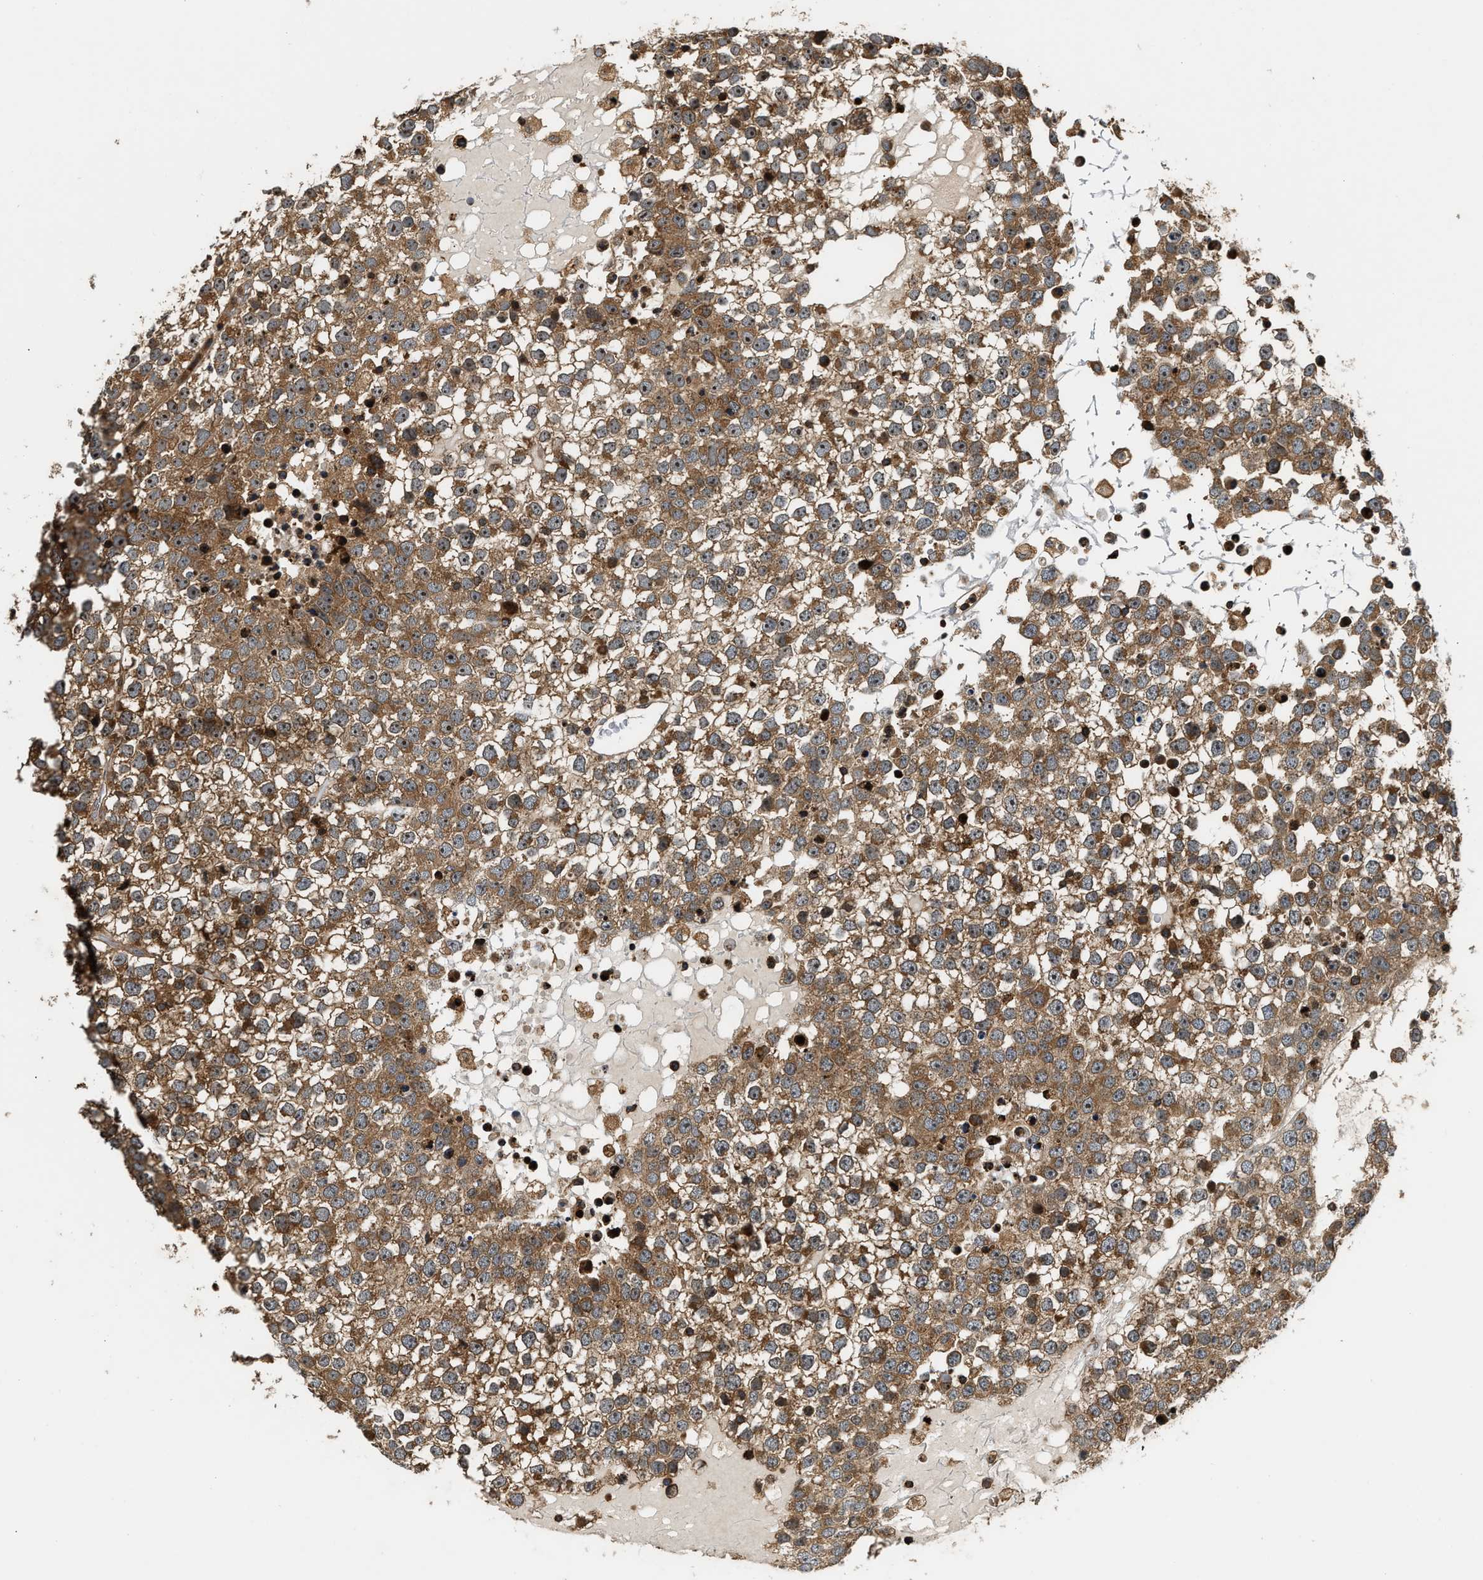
{"staining": {"intensity": "moderate", "quantity": ">75%", "location": "cytoplasmic/membranous,nuclear"}, "tissue": "testis cancer", "cell_type": "Tumor cells", "image_type": "cancer", "snomed": [{"axis": "morphology", "description": "Seminoma, NOS"}, {"axis": "topography", "description": "Testis"}], "caption": "Protein analysis of testis cancer tissue shows moderate cytoplasmic/membranous and nuclear positivity in approximately >75% of tumor cells. The protein of interest is shown in brown color, while the nuclei are stained blue.", "gene": "SNX5", "patient": {"sex": "male", "age": 65}}